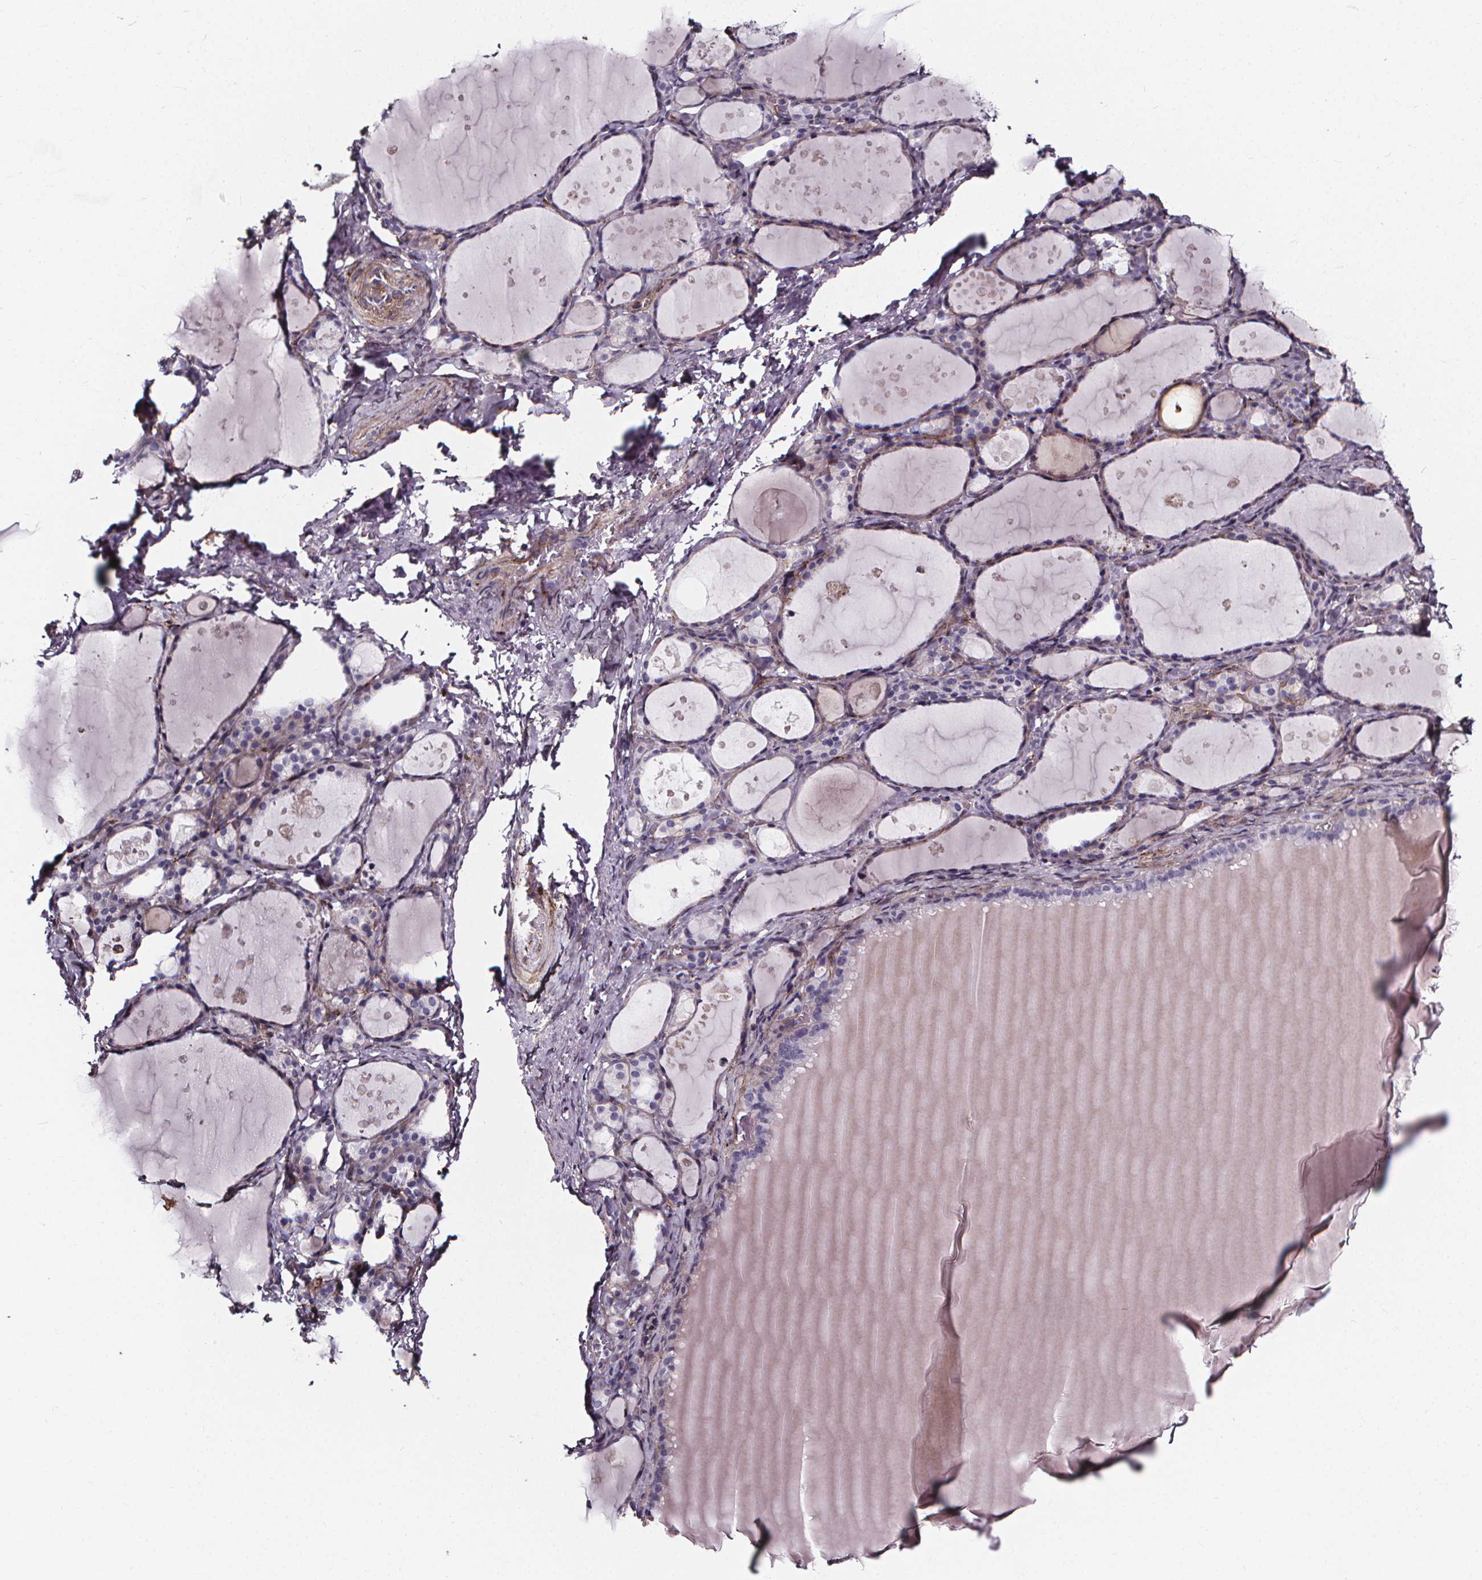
{"staining": {"intensity": "negative", "quantity": "none", "location": "none"}, "tissue": "thyroid gland", "cell_type": "Glandular cells", "image_type": "normal", "snomed": [{"axis": "morphology", "description": "Normal tissue, NOS"}, {"axis": "topography", "description": "Thyroid gland"}], "caption": "Immunohistochemistry micrograph of normal thyroid gland: thyroid gland stained with DAB reveals no significant protein expression in glandular cells. (DAB (3,3'-diaminobenzidine) immunohistochemistry (IHC) with hematoxylin counter stain).", "gene": "AEBP1", "patient": {"sex": "male", "age": 68}}